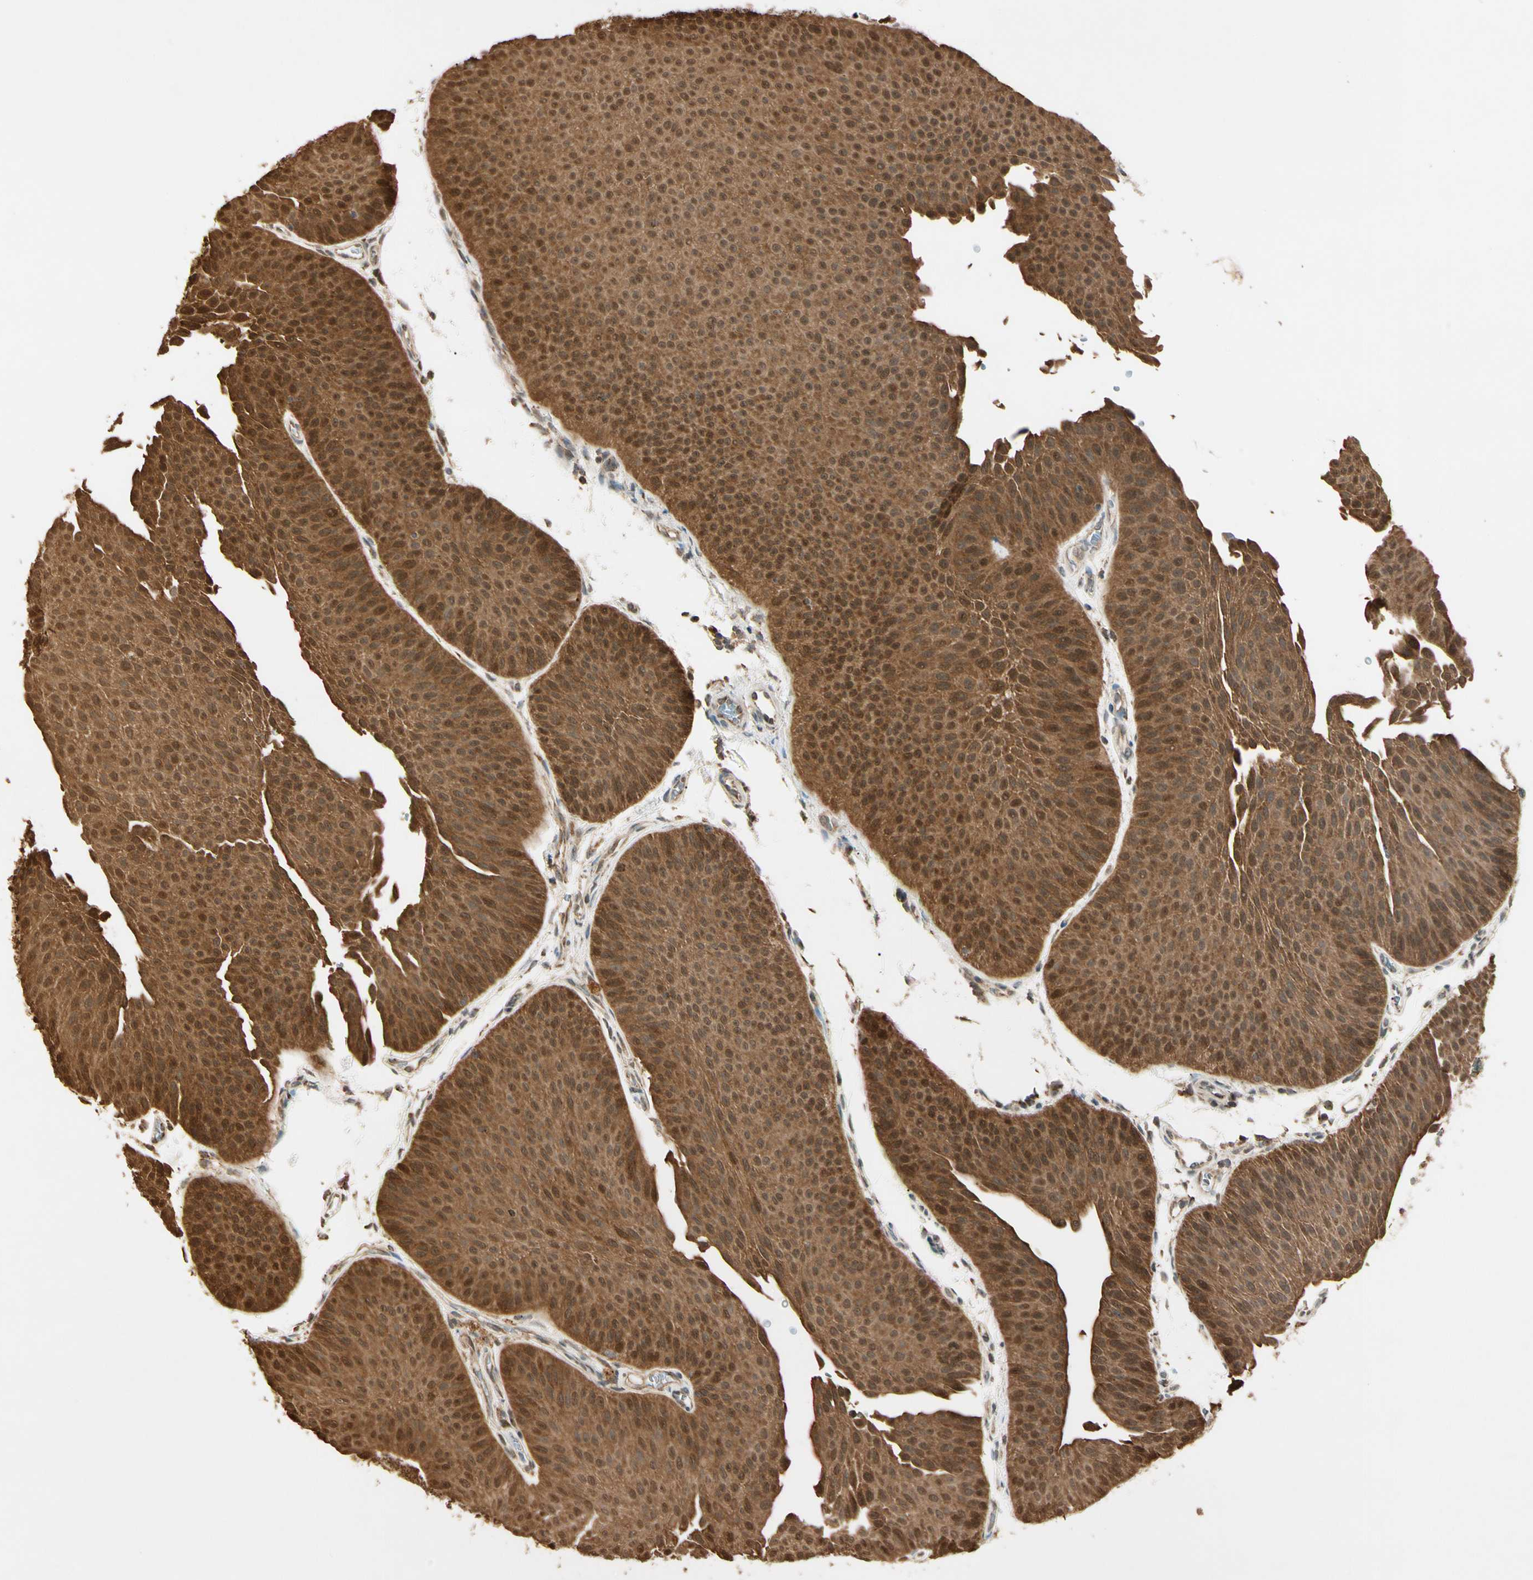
{"staining": {"intensity": "moderate", "quantity": ">75%", "location": "cytoplasmic/membranous,nuclear"}, "tissue": "urothelial cancer", "cell_type": "Tumor cells", "image_type": "cancer", "snomed": [{"axis": "morphology", "description": "Urothelial carcinoma, Low grade"}, {"axis": "topography", "description": "Urinary bladder"}], "caption": "DAB immunohistochemical staining of low-grade urothelial carcinoma displays moderate cytoplasmic/membranous and nuclear protein expression in about >75% of tumor cells.", "gene": "PRDX5", "patient": {"sex": "female", "age": 60}}